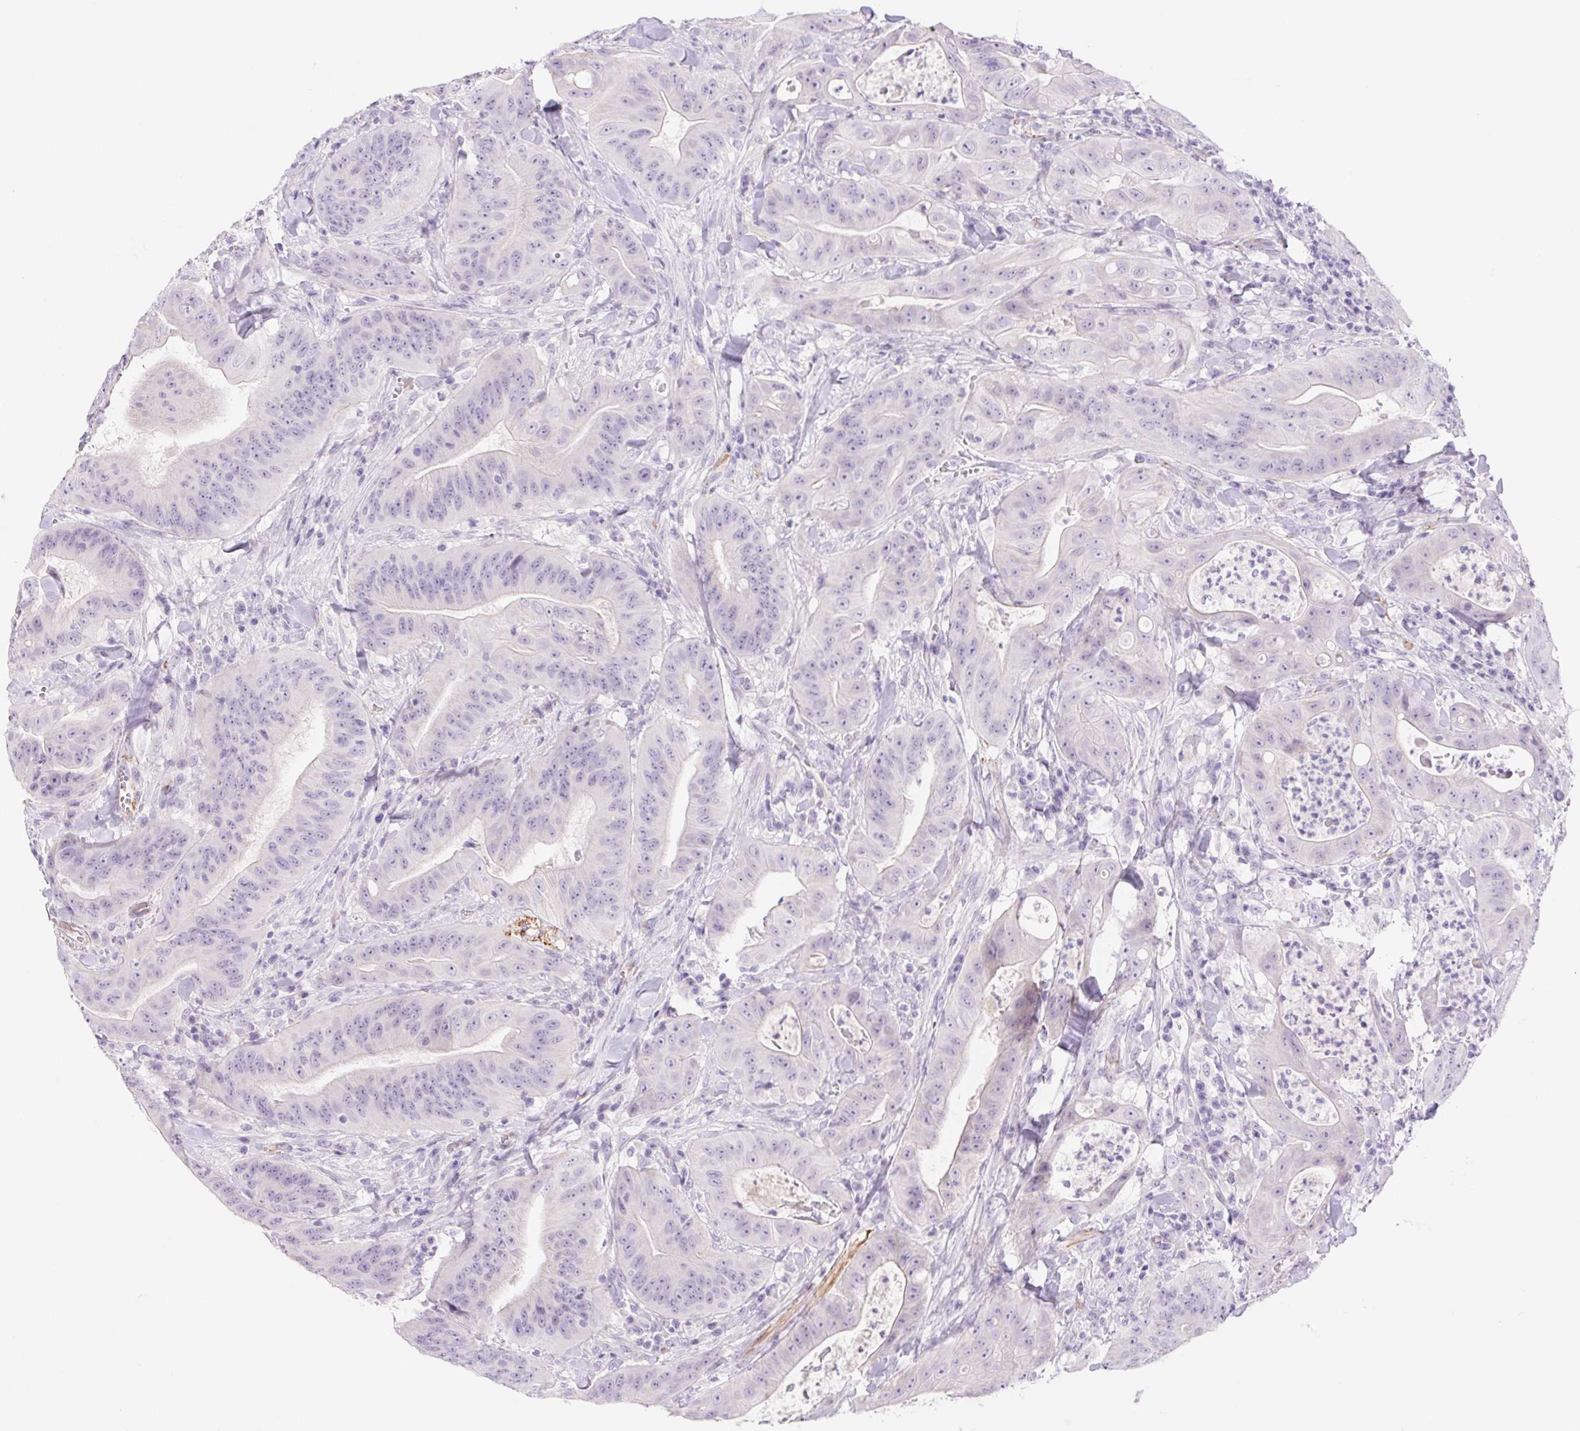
{"staining": {"intensity": "negative", "quantity": "none", "location": "none"}, "tissue": "colorectal cancer", "cell_type": "Tumor cells", "image_type": "cancer", "snomed": [{"axis": "morphology", "description": "Adenocarcinoma, NOS"}, {"axis": "topography", "description": "Colon"}], "caption": "A high-resolution photomicrograph shows IHC staining of colorectal cancer (adenocarcinoma), which displays no significant positivity in tumor cells.", "gene": "ERP27", "patient": {"sex": "male", "age": 33}}